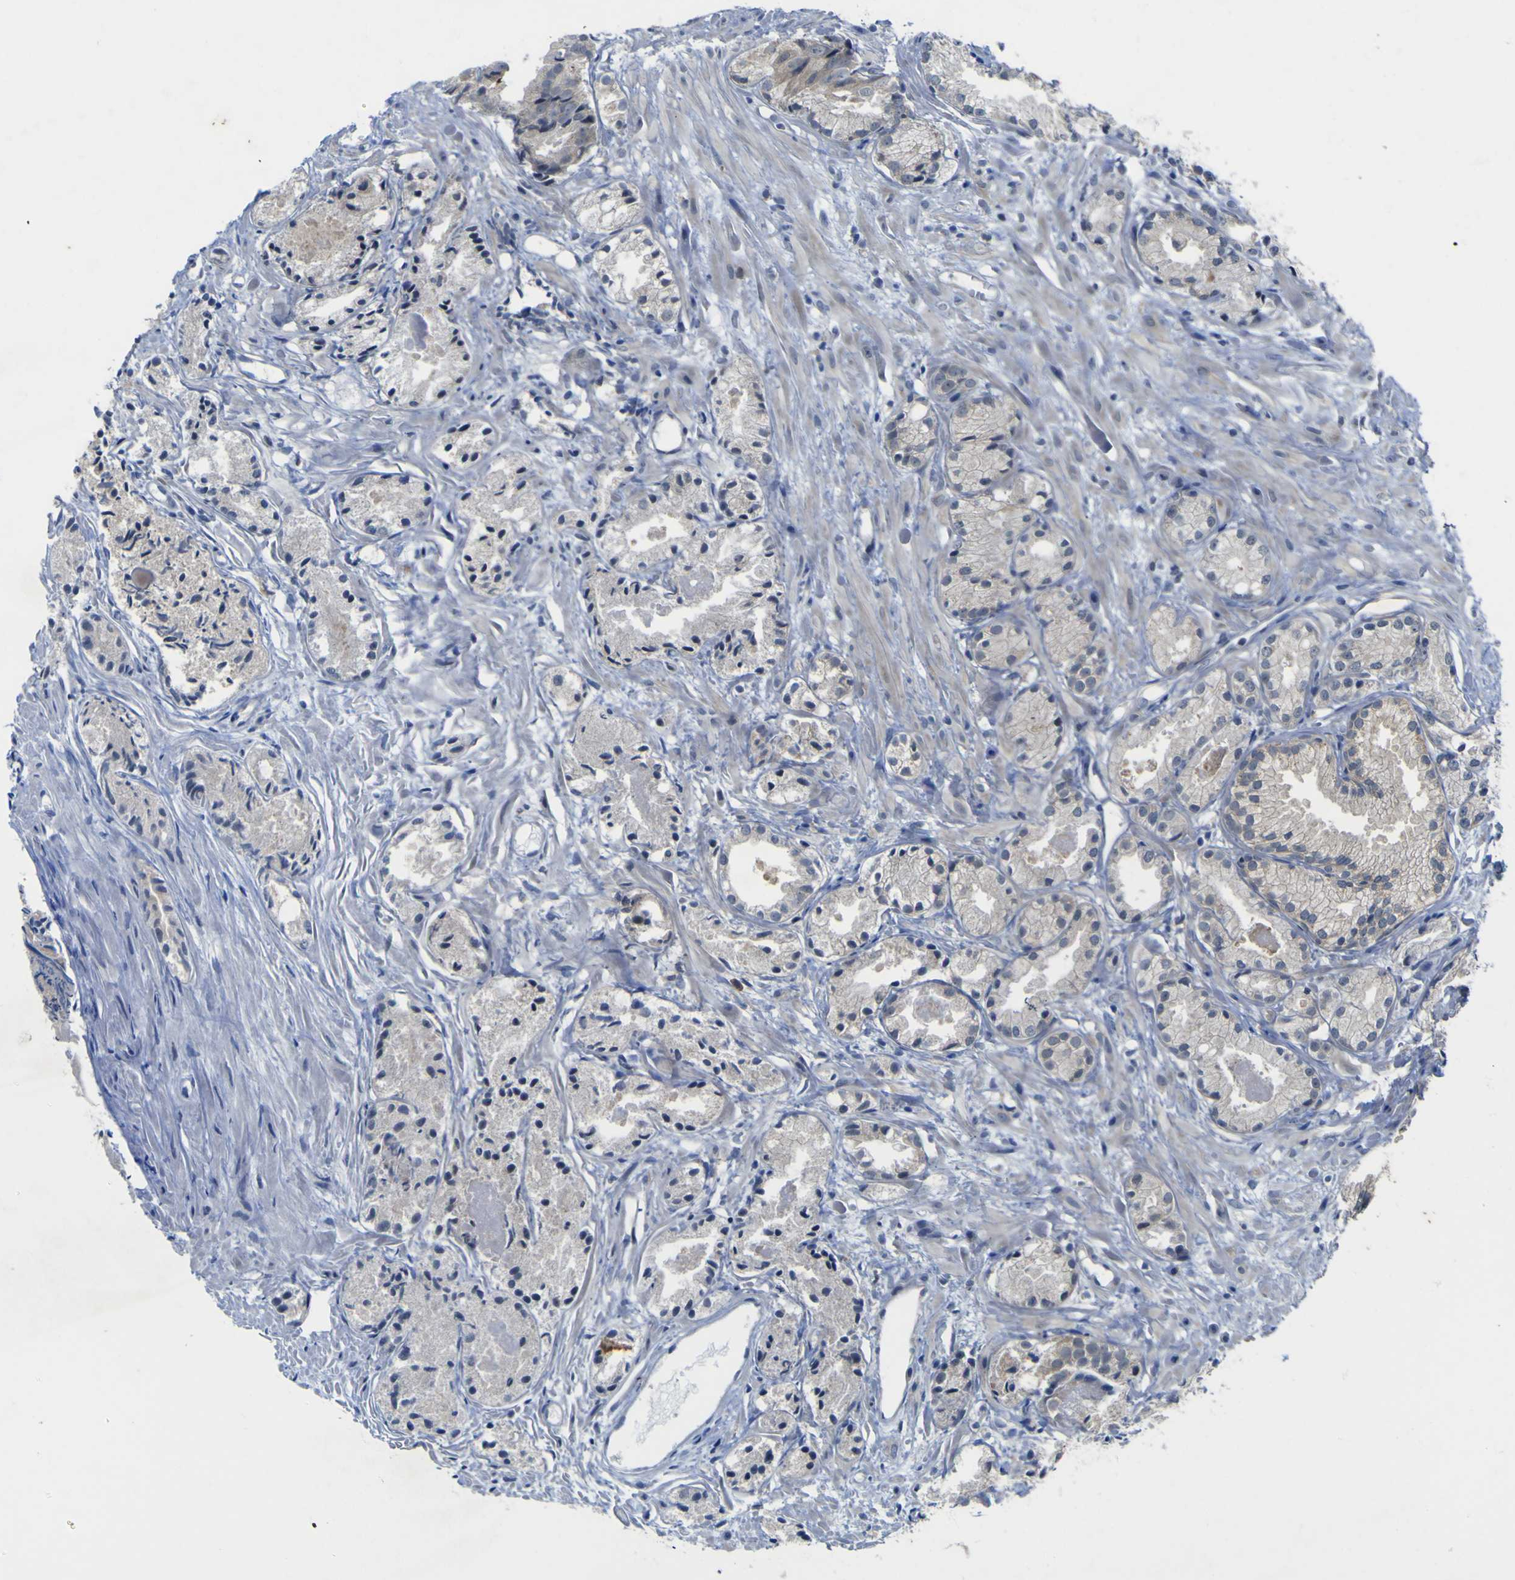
{"staining": {"intensity": "negative", "quantity": "none", "location": "none"}, "tissue": "prostate cancer", "cell_type": "Tumor cells", "image_type": "cancer", "snomed": [{"axis": "morphology", "description": "Adenocarcinoma, Low grade"}, {"axis": "topography", "description": "Prostate"}], "caption": "Immunohistochemical staining of prostate cancer demonstrates no significant expression in tumor cells.", "gene": "TNFRSF11A", "patient": {"sex": "male", "age": 72}}